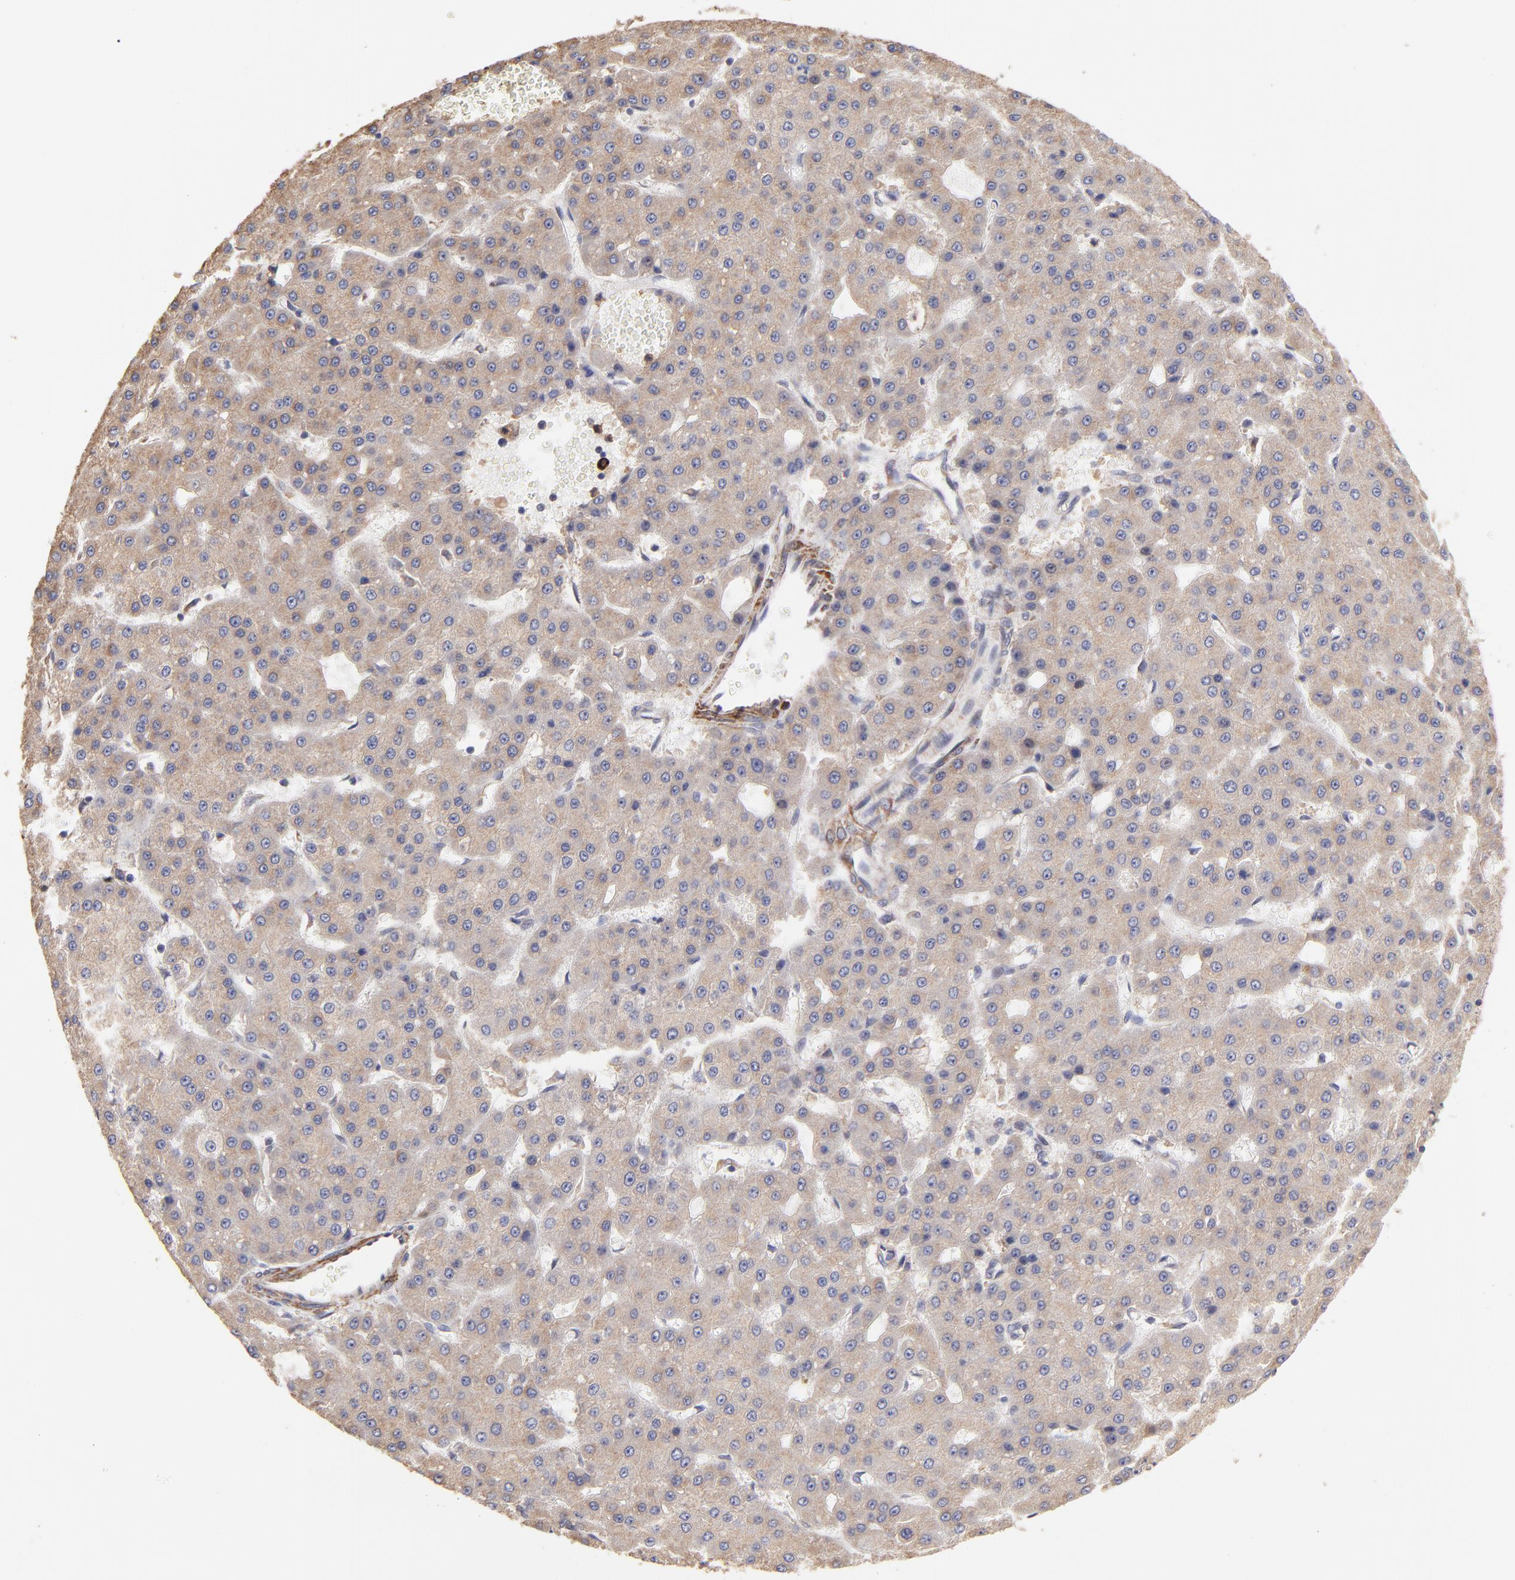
{"staining": {"intensity": "moderate", "quantity": ">75%", "location": "cytoplasmic/membranous"}, "tissue": "liver cancer", "cell_type": "Tumor cells", "image_type": "cancer", "snomed": [{"axis": "morphology", "description": "Carcinoma, Hepatocellular, NOS"}, {"axis": "topography", "description": "Liver"}], "caption": "Immunohistochemistry (IHC) (DAB) staining of liver cancer shows moderate cytoplasmic/membranous protein positivity in approximately >75% of tumor cells.", "gene": "PFKM", "patient": {"sex": "male", "age": 47}}